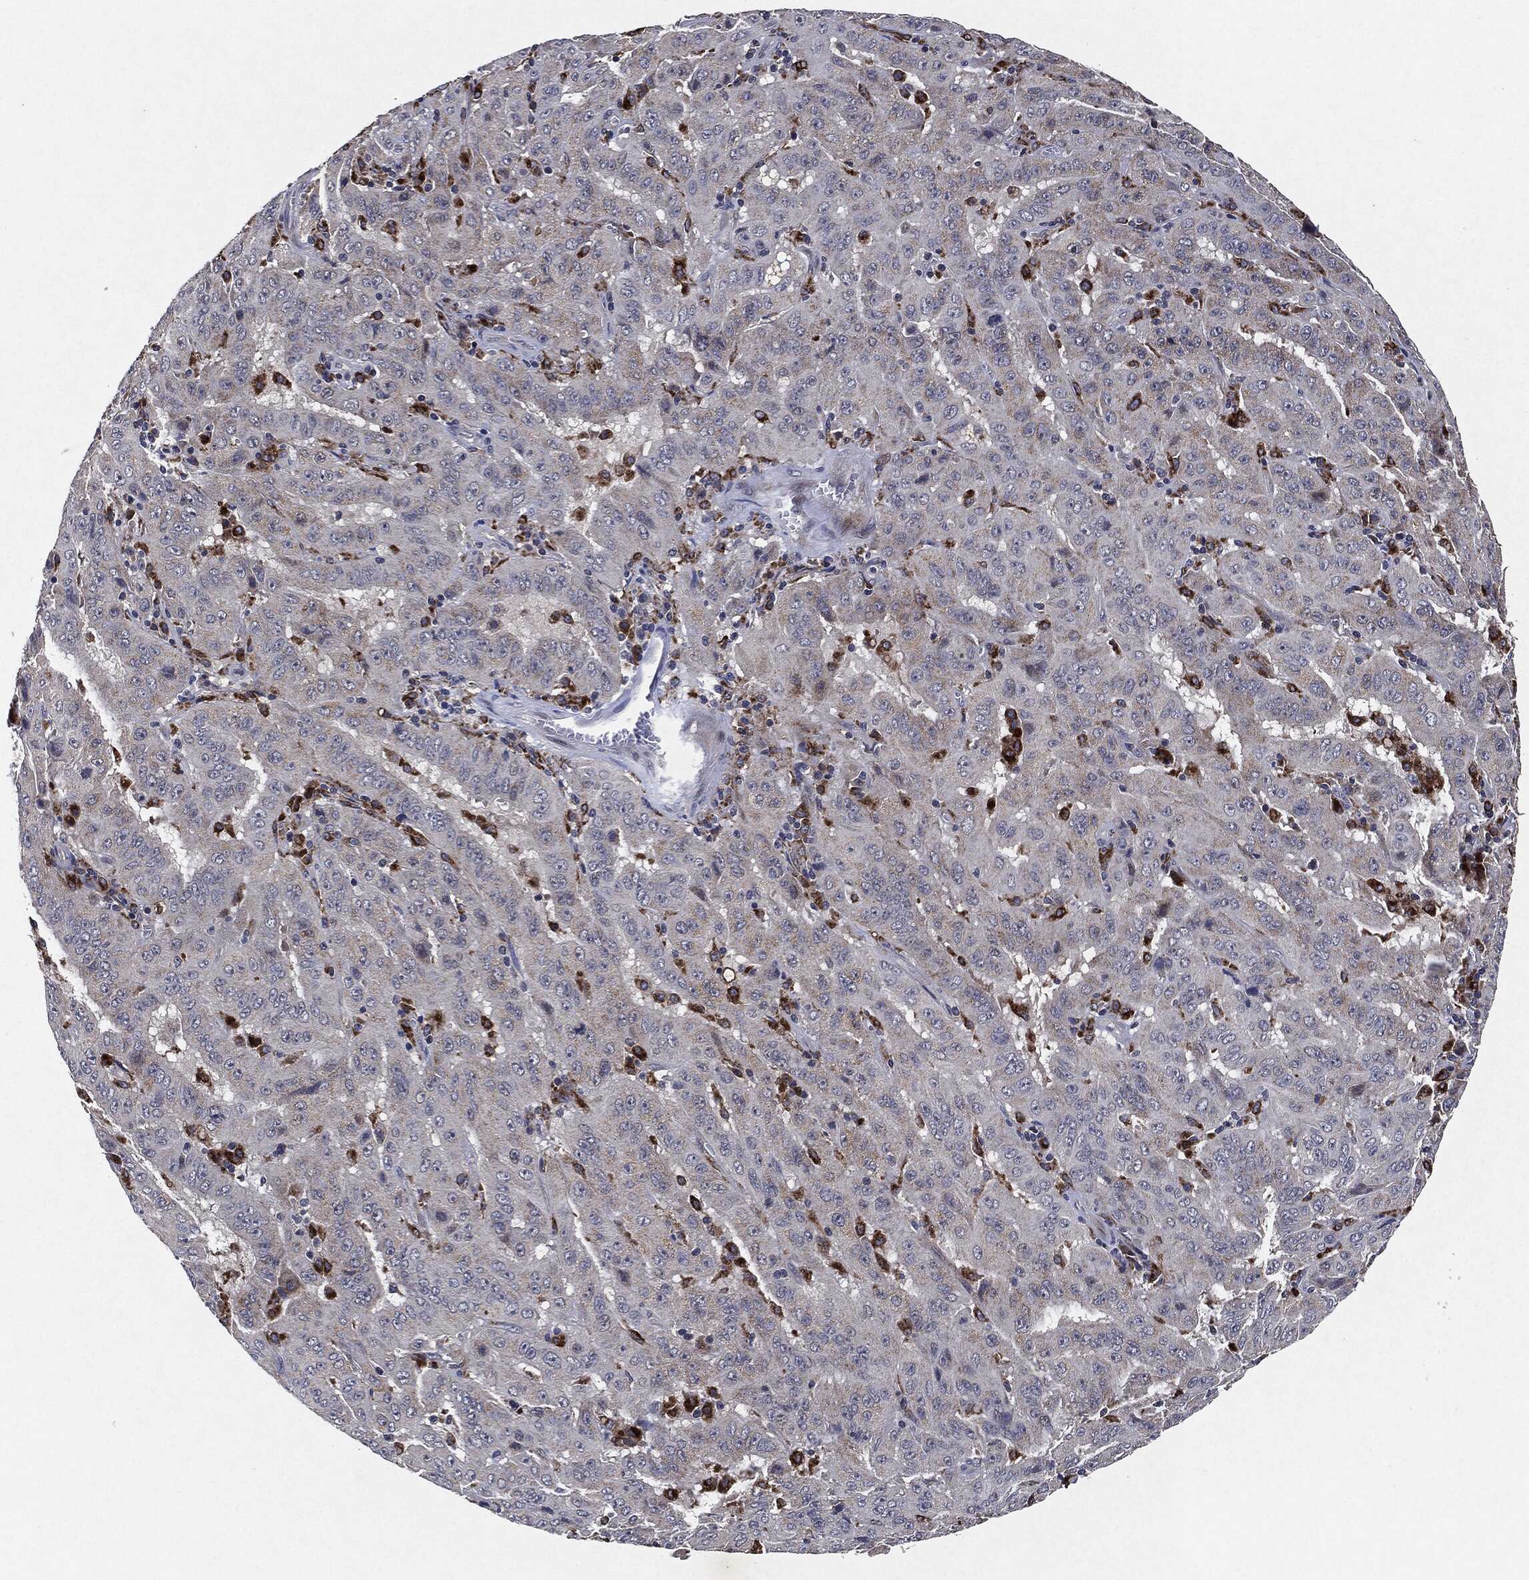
{"staining": {"intensity": "weak", "quantity": "<25%", "location": "cytoplasmic/membranous"}, "tissue": "pancreatic cancer", "cell_type": "Tumor cells", "image_type": "cancer", "snomed": [{"axis": "morphology", "description": "Adenocarcinoma, NOS"}, {"axis": "topography", "description": "Pancreas"}], "caption": "This micrograph is of pancreatic adenocarcinoma stained with immunohistochemistry (IHC) to label a protein in brown with the nuclei are counter-stained blue. There is no staining in tumor cells. (Stains: DAB (3,3'-diaminobenzidine) immunohistochemistry with hematoxylin counter stain, Microscopy: brightfield microscopy at high magnification).", "gene": "SLC31A2", "patient": {"sex": "male", "age": 63}}